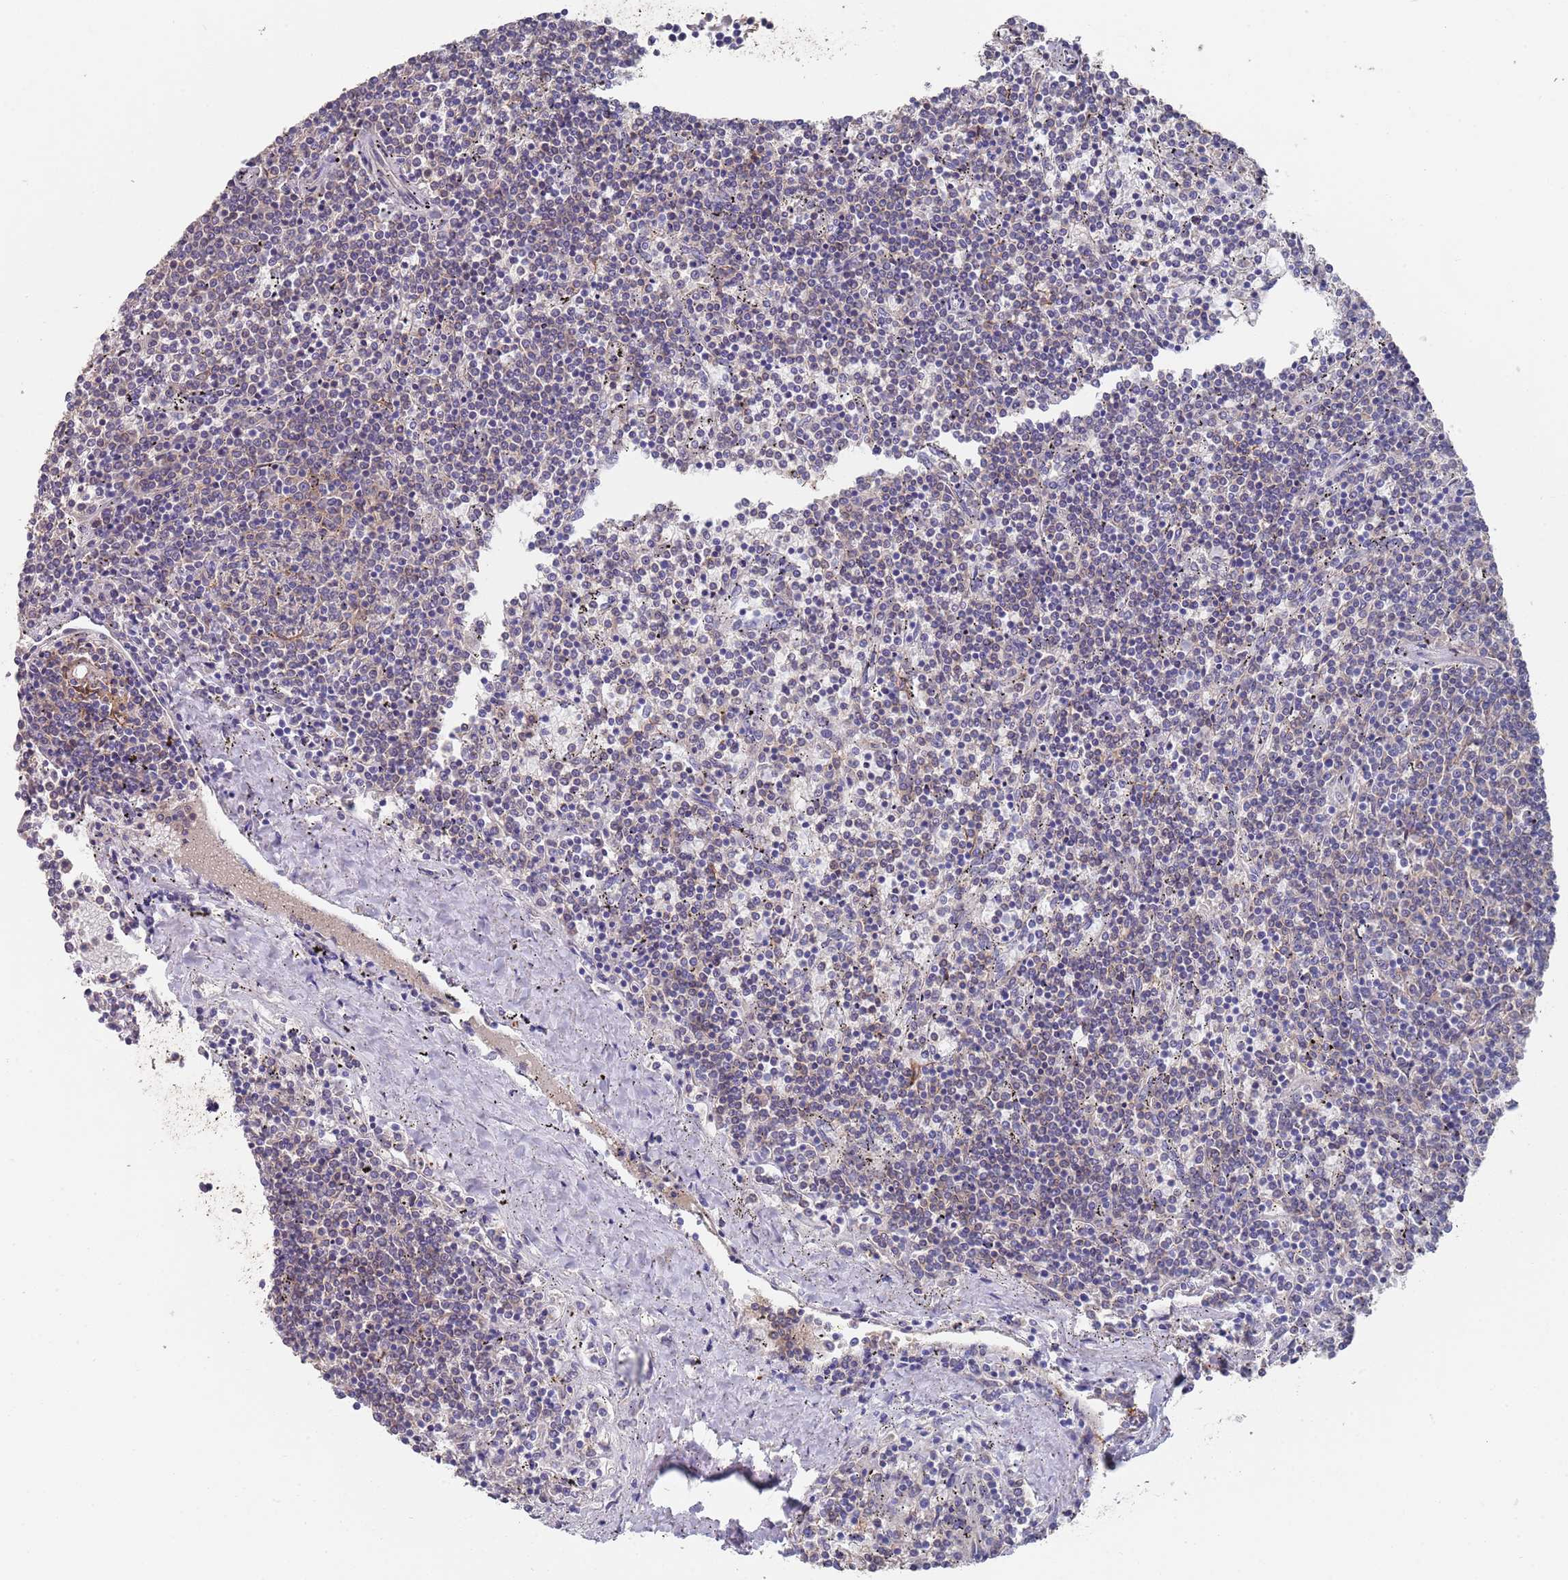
{"staining": {"intensity": "weak", "quantity": "<25%", "location": "cytoplasmic/membranous"}, "tissue": "lymphoma", "cell_type": "Tumor cells", "image_type": "cancer", "snomed": [{"axis": "morphology", "description": "Malignant lymphoma, non-Hodgkin's type, Low grade"}, {"axis": "topography", "description": "Spleen"}], "caption": "This is an immunohistochemistry (IHC) photomicrograph of low-grade malignant lymphoma, non-Hodgkin's type. There is no positivity in tumor cells.", "gene": "ANK2", "patient": {"sex": "female", "age": 50}}